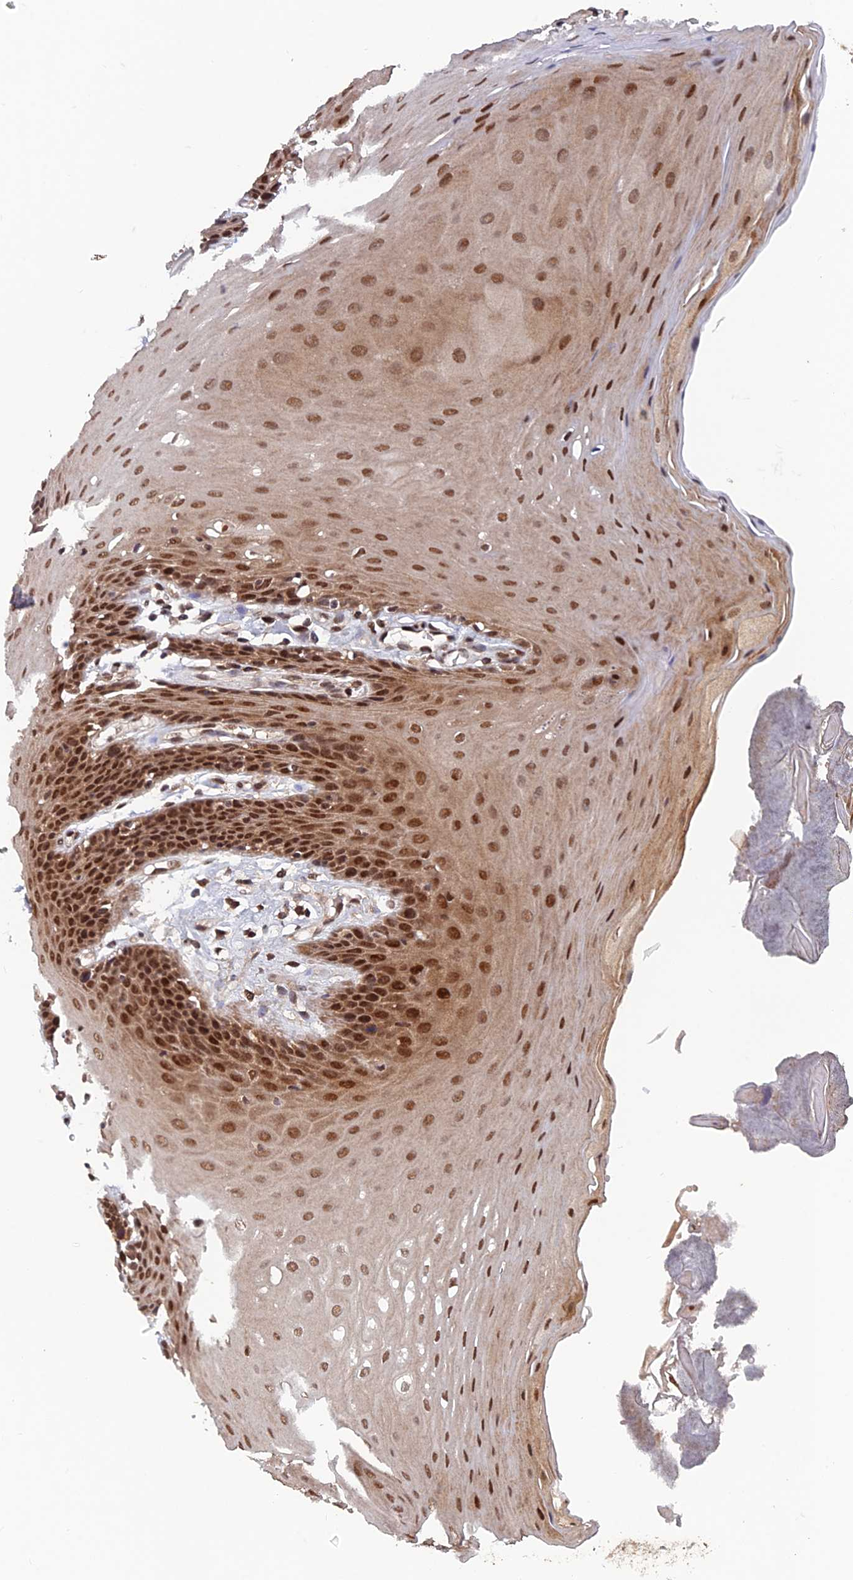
{"staining": {"intensity": "strong", "quantity": ">75%", "location": "nuclear"}, "tissue": "oral mucosa", "cell_type": "Squamous epithelial cells", "image_type": "normal", "snomed": [{"axis": "morphology", "description": "Normal tissue, NOS"}, {"axis": "morphology", "description": "Squamous cell carcinoma, NOS"}, {"axis": "topography", "description": "Skeletal muscle"}, {"axis": "topography", "description": "Oral tissue"}, {"axis": "topography", "description": "Salivary gland"}, {"axis": "topography", "description": "Head-Neck"}], "caption": "Protein analysis of benign oral mucosa displays strong nuclear staining in about >75% of squamous epithelial cells.", "gene": "FAM53C", "patient": {"sex": "male", "age": 54}}